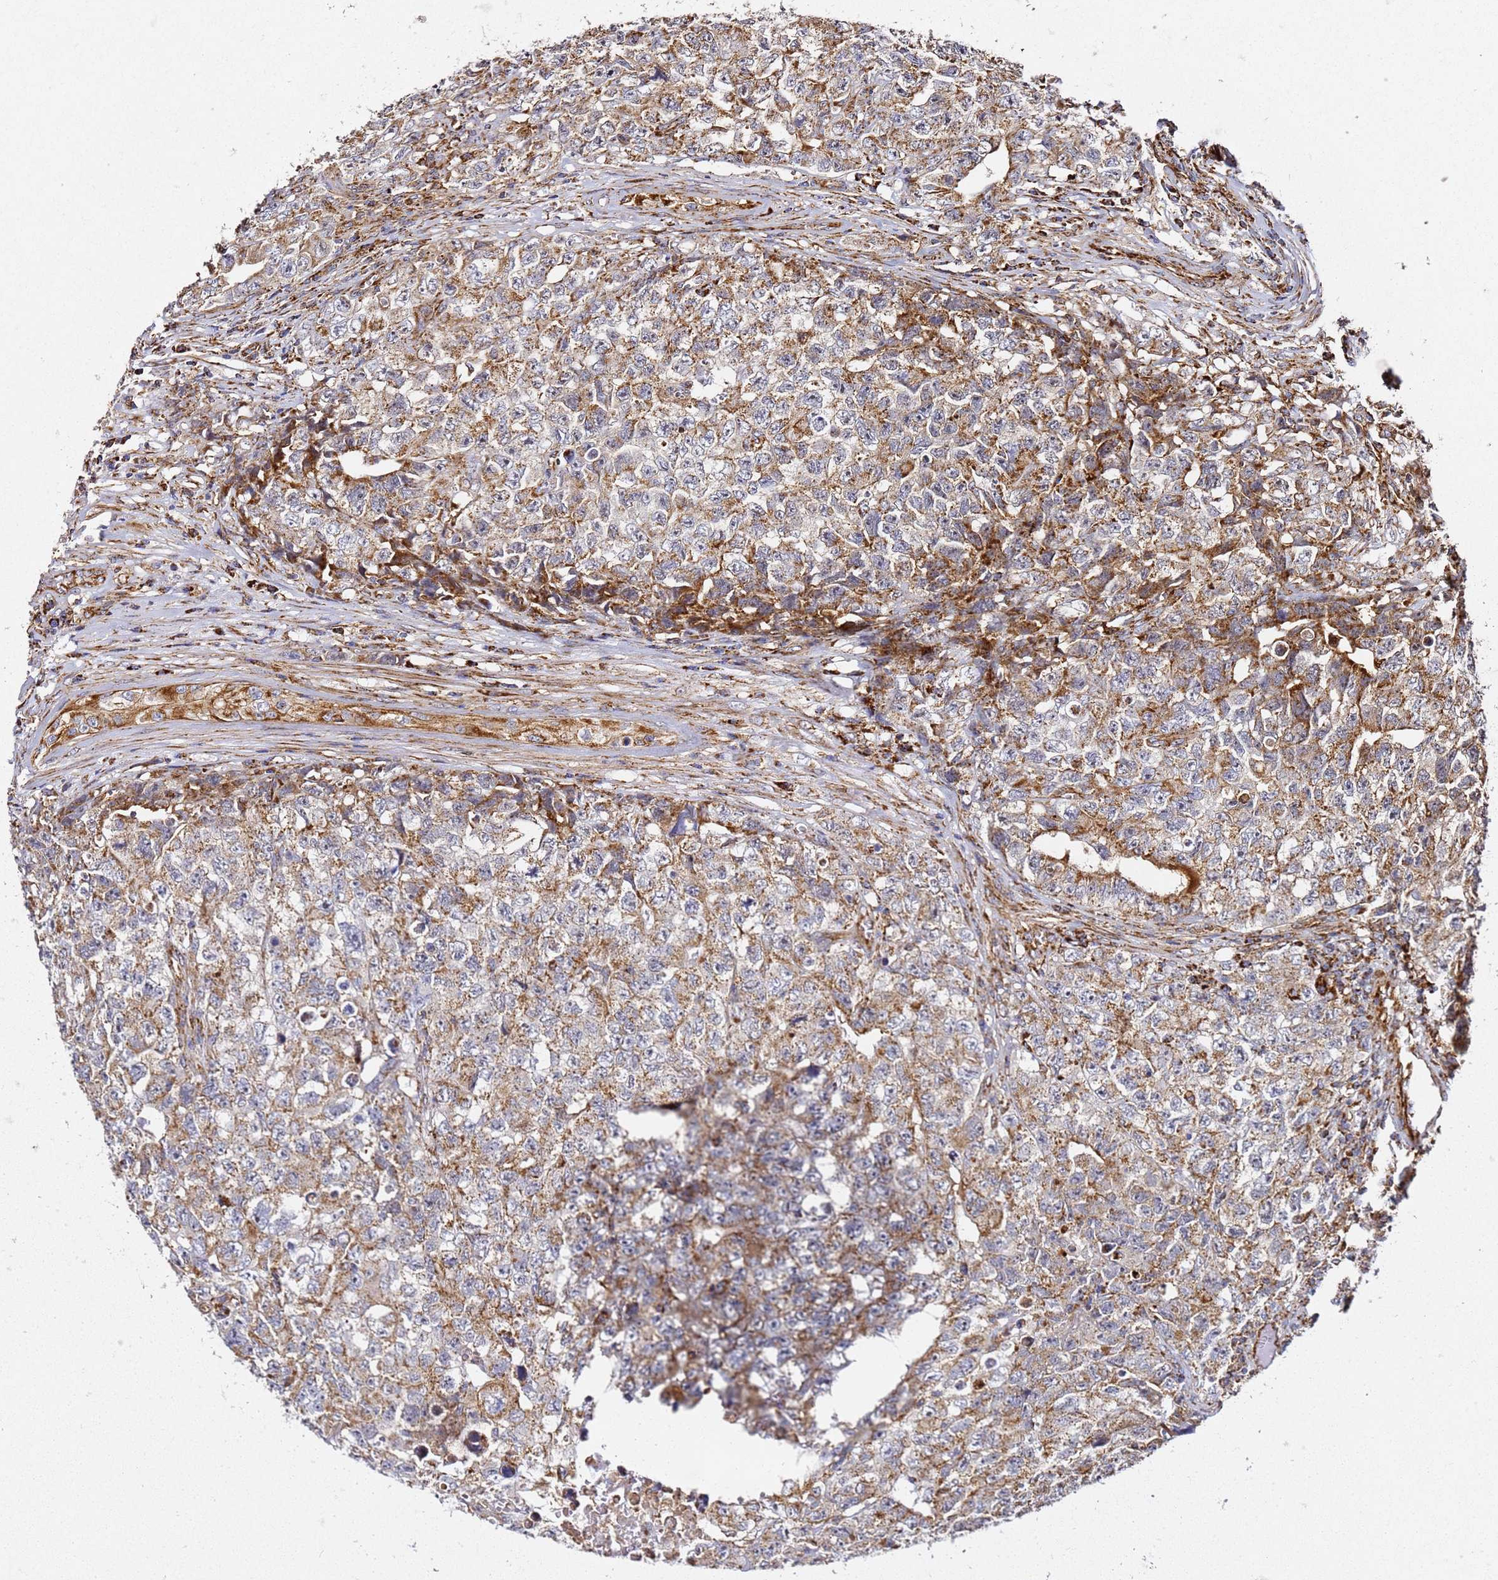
{"staining": {"intensity": "moderate", "quantity": ">75%", "location": "cytoplasmic/membranous"}, "tissue": "testis cancer", "cell_type": "Tumor cells", "image_type": "cancer", "snomed": [{"axis": "morphology", "description": "Carcinoma, Embryonal, NOS"}, {"axis": "topography", "description": "Testis"}], "caption": "Testis cancer (embryonal carcinoma) tissue shows moderate cytoplasmic/membranous positivity in approximately >75% of tumor cells, visualized by immunohistochemistry.", "gene": "NDUFA3", "patient": {"sex": "male", "age": 31}}